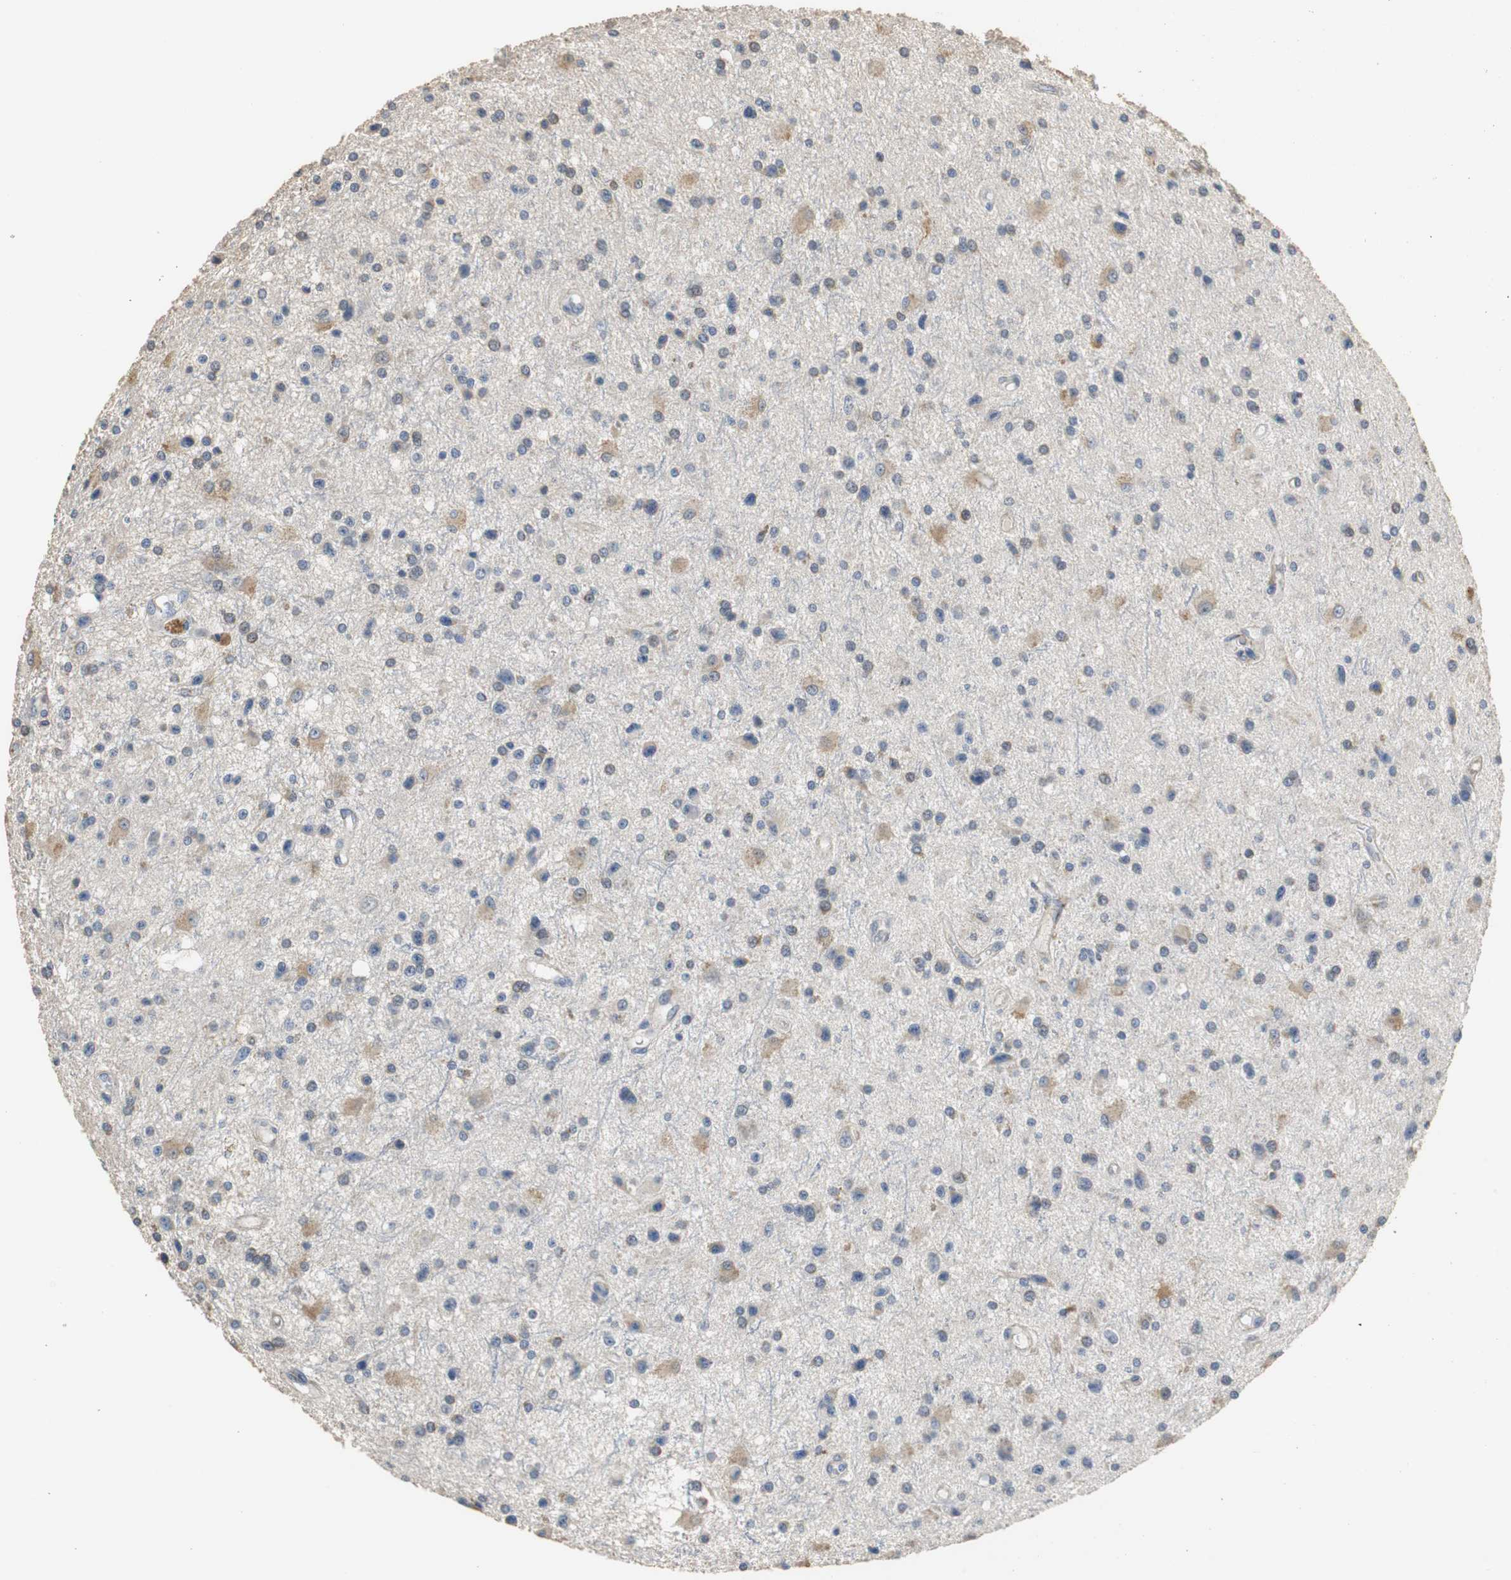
{"staining": {"intensity": "weak", "quantity": "<25%", "location": "cytoplasmic/membranous"}, "tissue": "glioma", "cell_type": "Tumor cells", "image_type": "cancer", "snomed": [{"axis": "morphology", "description": "Glioma, malignant, Low grade"}, {"axis": "topography", "description": "Brain"}], "caption": "Human glioma stained for a protein using IHC exhibits no expression in tumor cells.", "gene": "HMGCL", "patient": {"sex": "male", "age": 58}}